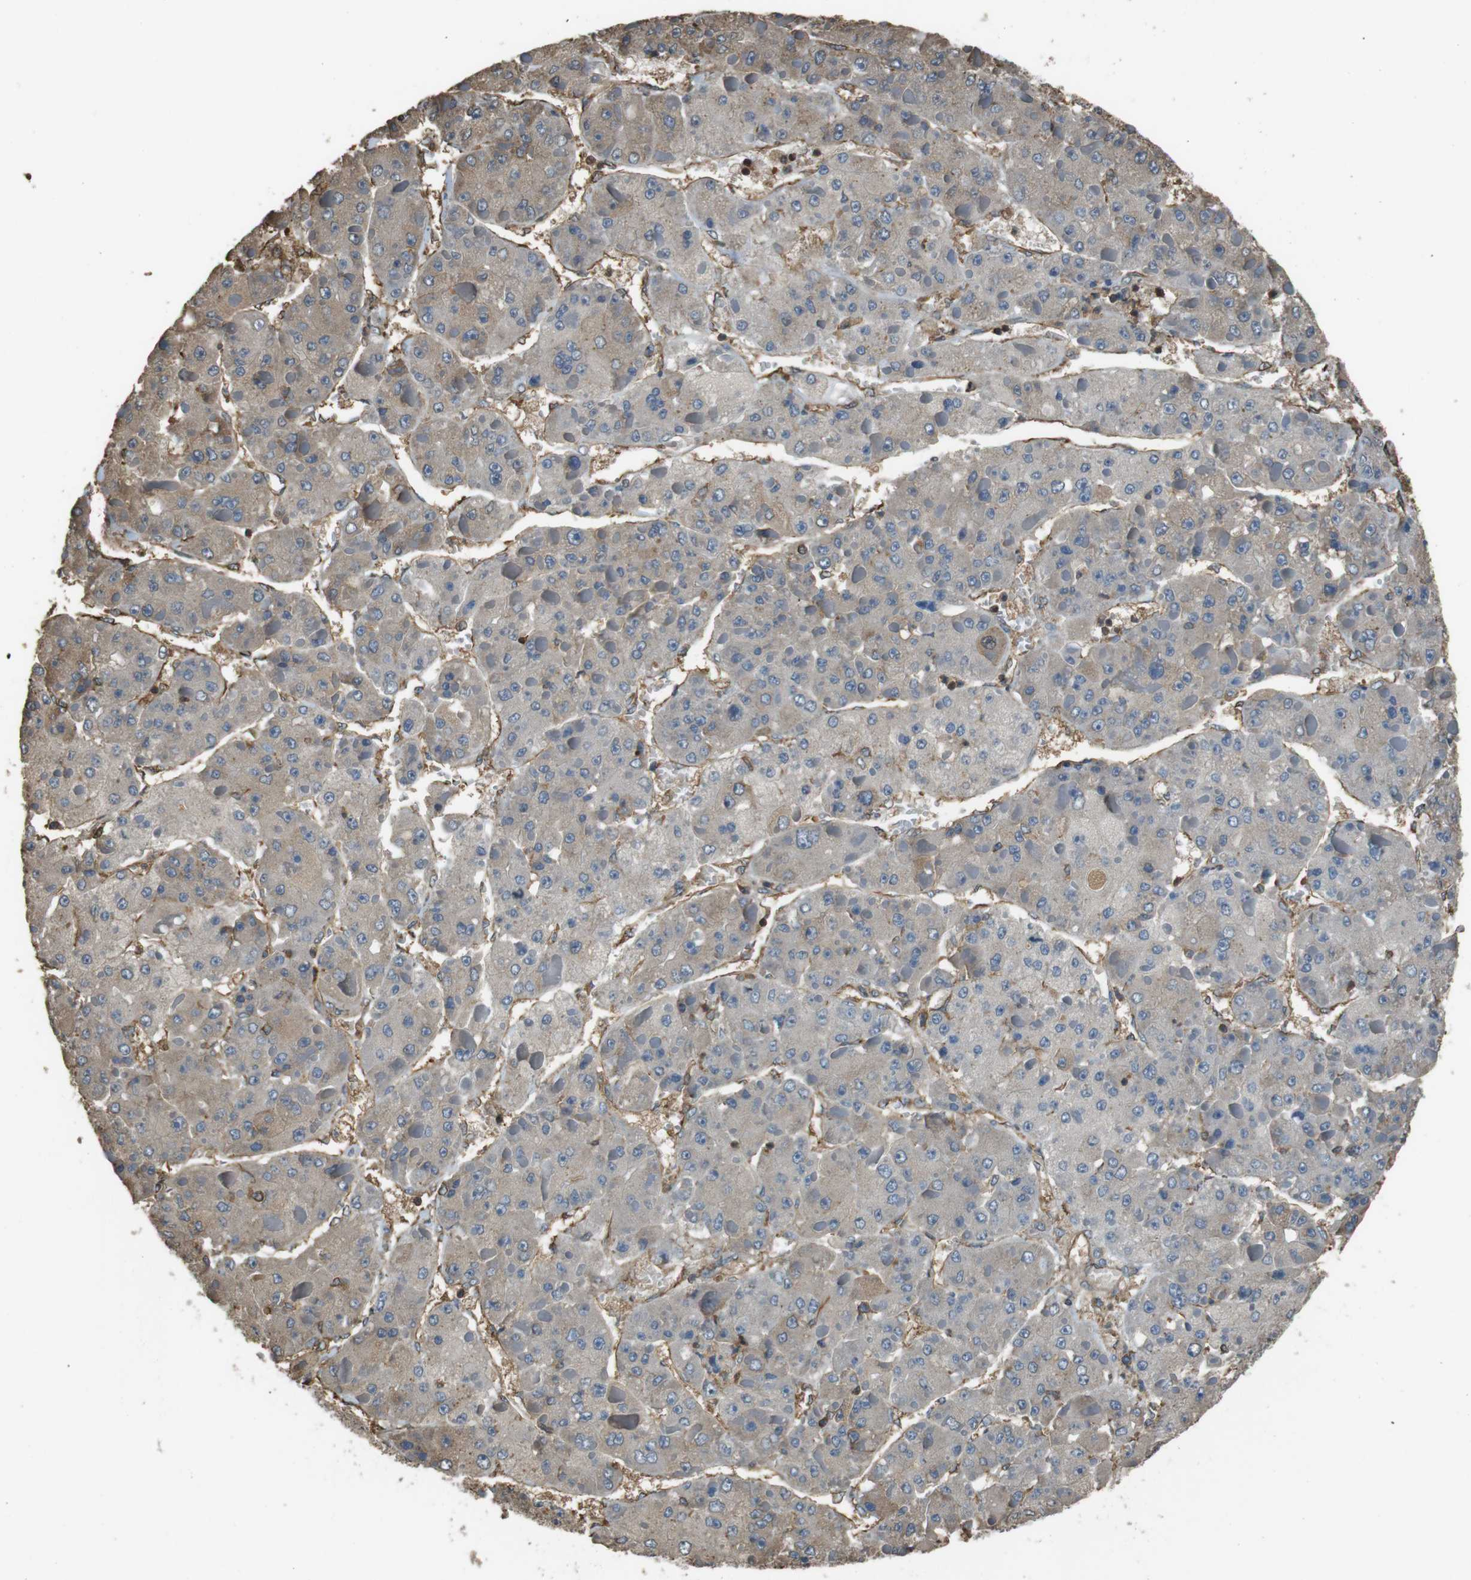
{"staining": {"intensity": "weak", "quantity": "25%-75%", "location": "cytoplasmic/membranous"}, "tissue": "liver cancer", "cell_type": "Tumor cells", "image_type": "cancer", "snomed": [{"axis": "morphology", "description": "Carcinoma, Hepatocellular, NOS"}, {"axis": "topography", "description": "Liver"}], "caption": "Immunohistochemical staining of hepatocellular carcinoma (liver) shows weak cytoplasmic/membranous protein expression in approximately 25%-75% of tumor cells.", "gene": "FCAR", "patient": {"sex": "female", "age": 73}}